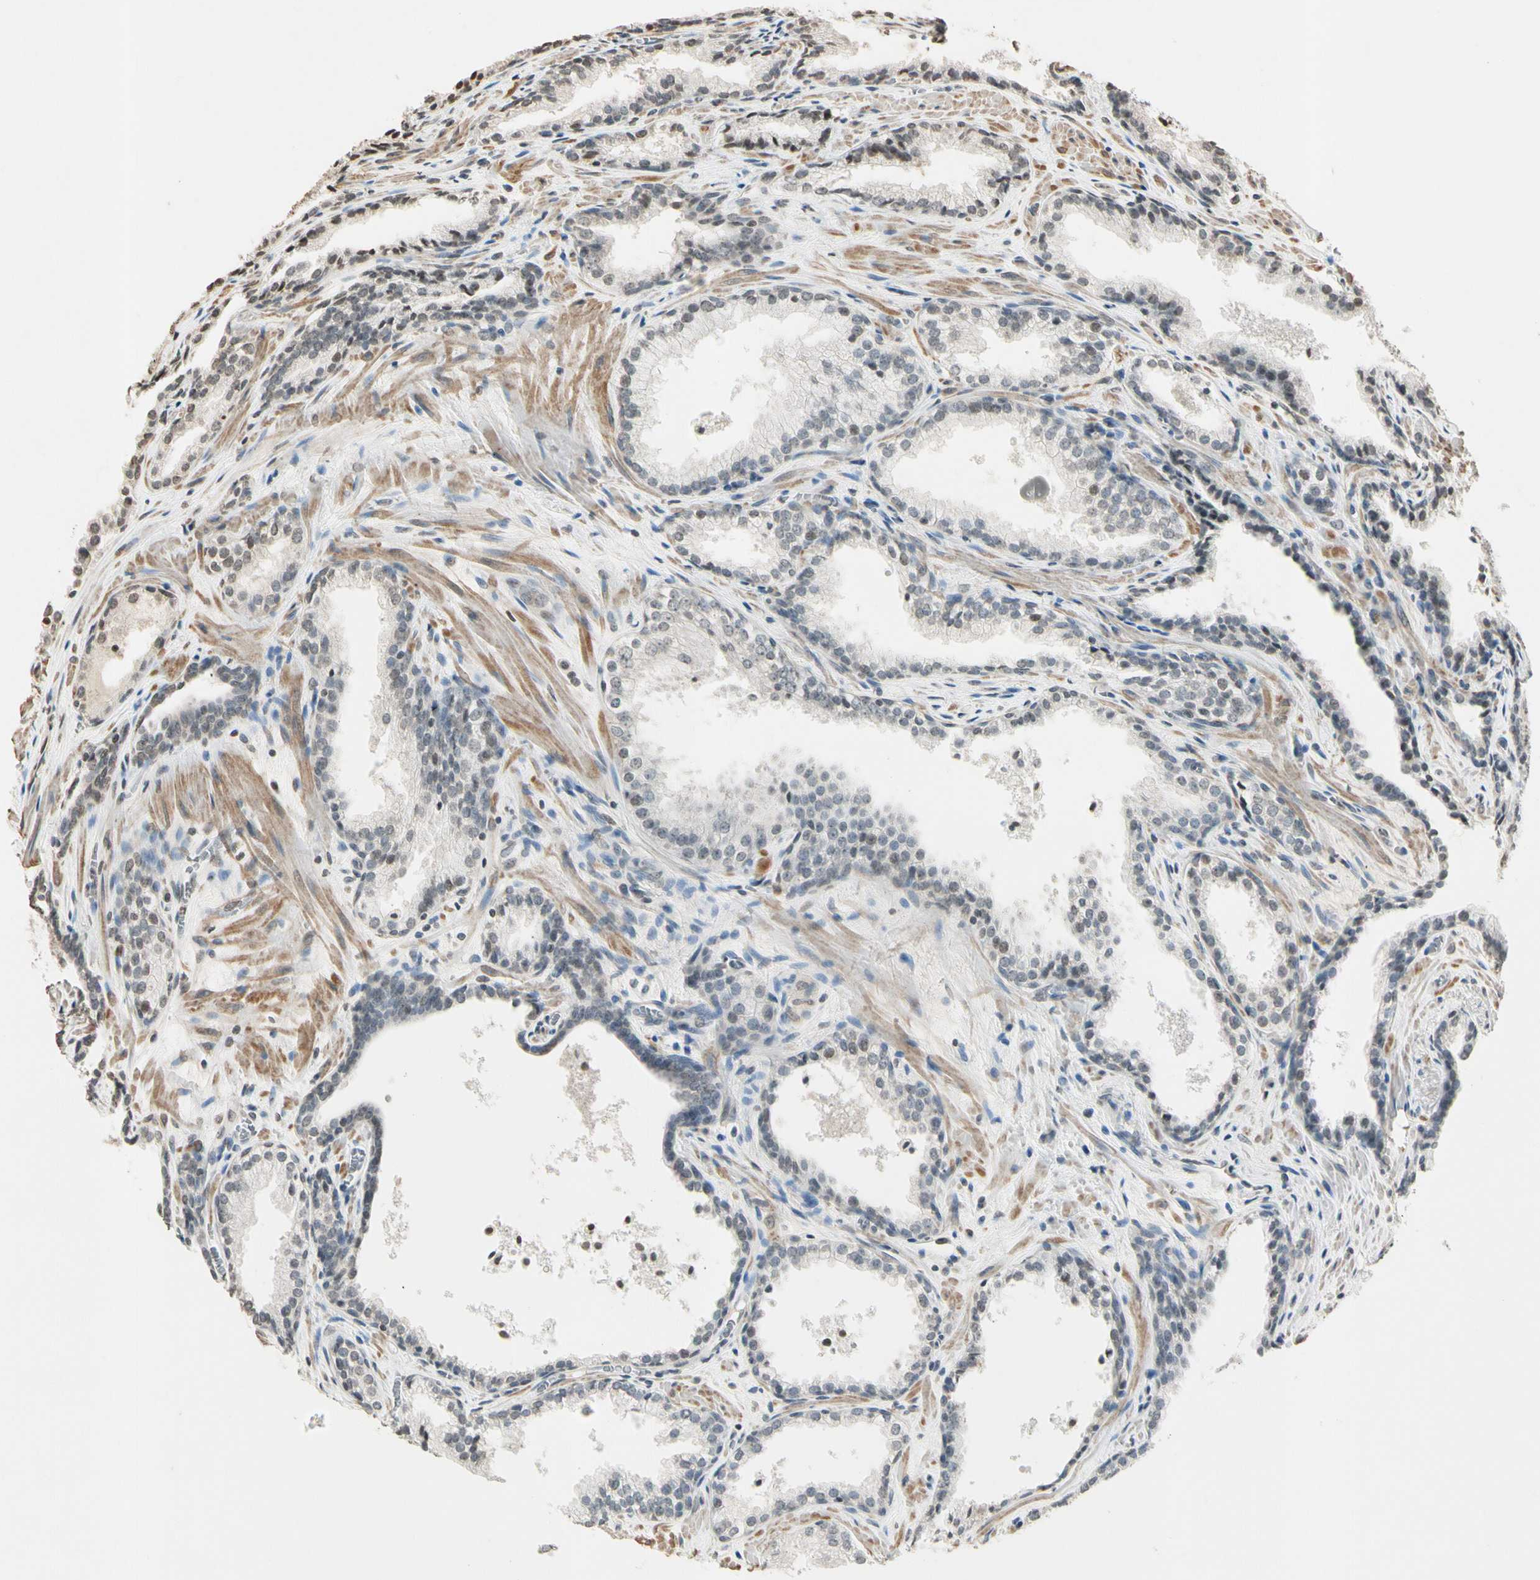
{"staining": {"intensity": "weak", "quantity": "<25%", "location": "nuclear"}, "tissue": "prostate cancer", "cell_type": "Tumor cells", "image_type": "cancer", "snomed": [{"axis": "morphology", "description": "Adenocarcinoma, Low grade"}, {"axis": "topography", "description": "Prostate"}], "caption": "This image is of prostate cancer (adenocarcinoma (low-grade)) stained with immunohistochemistry (IHC) to label a protein in brown with the nuclei are counter-stained blue. There is no positivity in tumor cells. The staining was performed using DAB to visualize the protein expression in brown, while the nuclei were stained in blue with hematoxylin (Magnification: 20x).", "gene": "TOP1", "patient": {"sex": "male", "age": 60}}